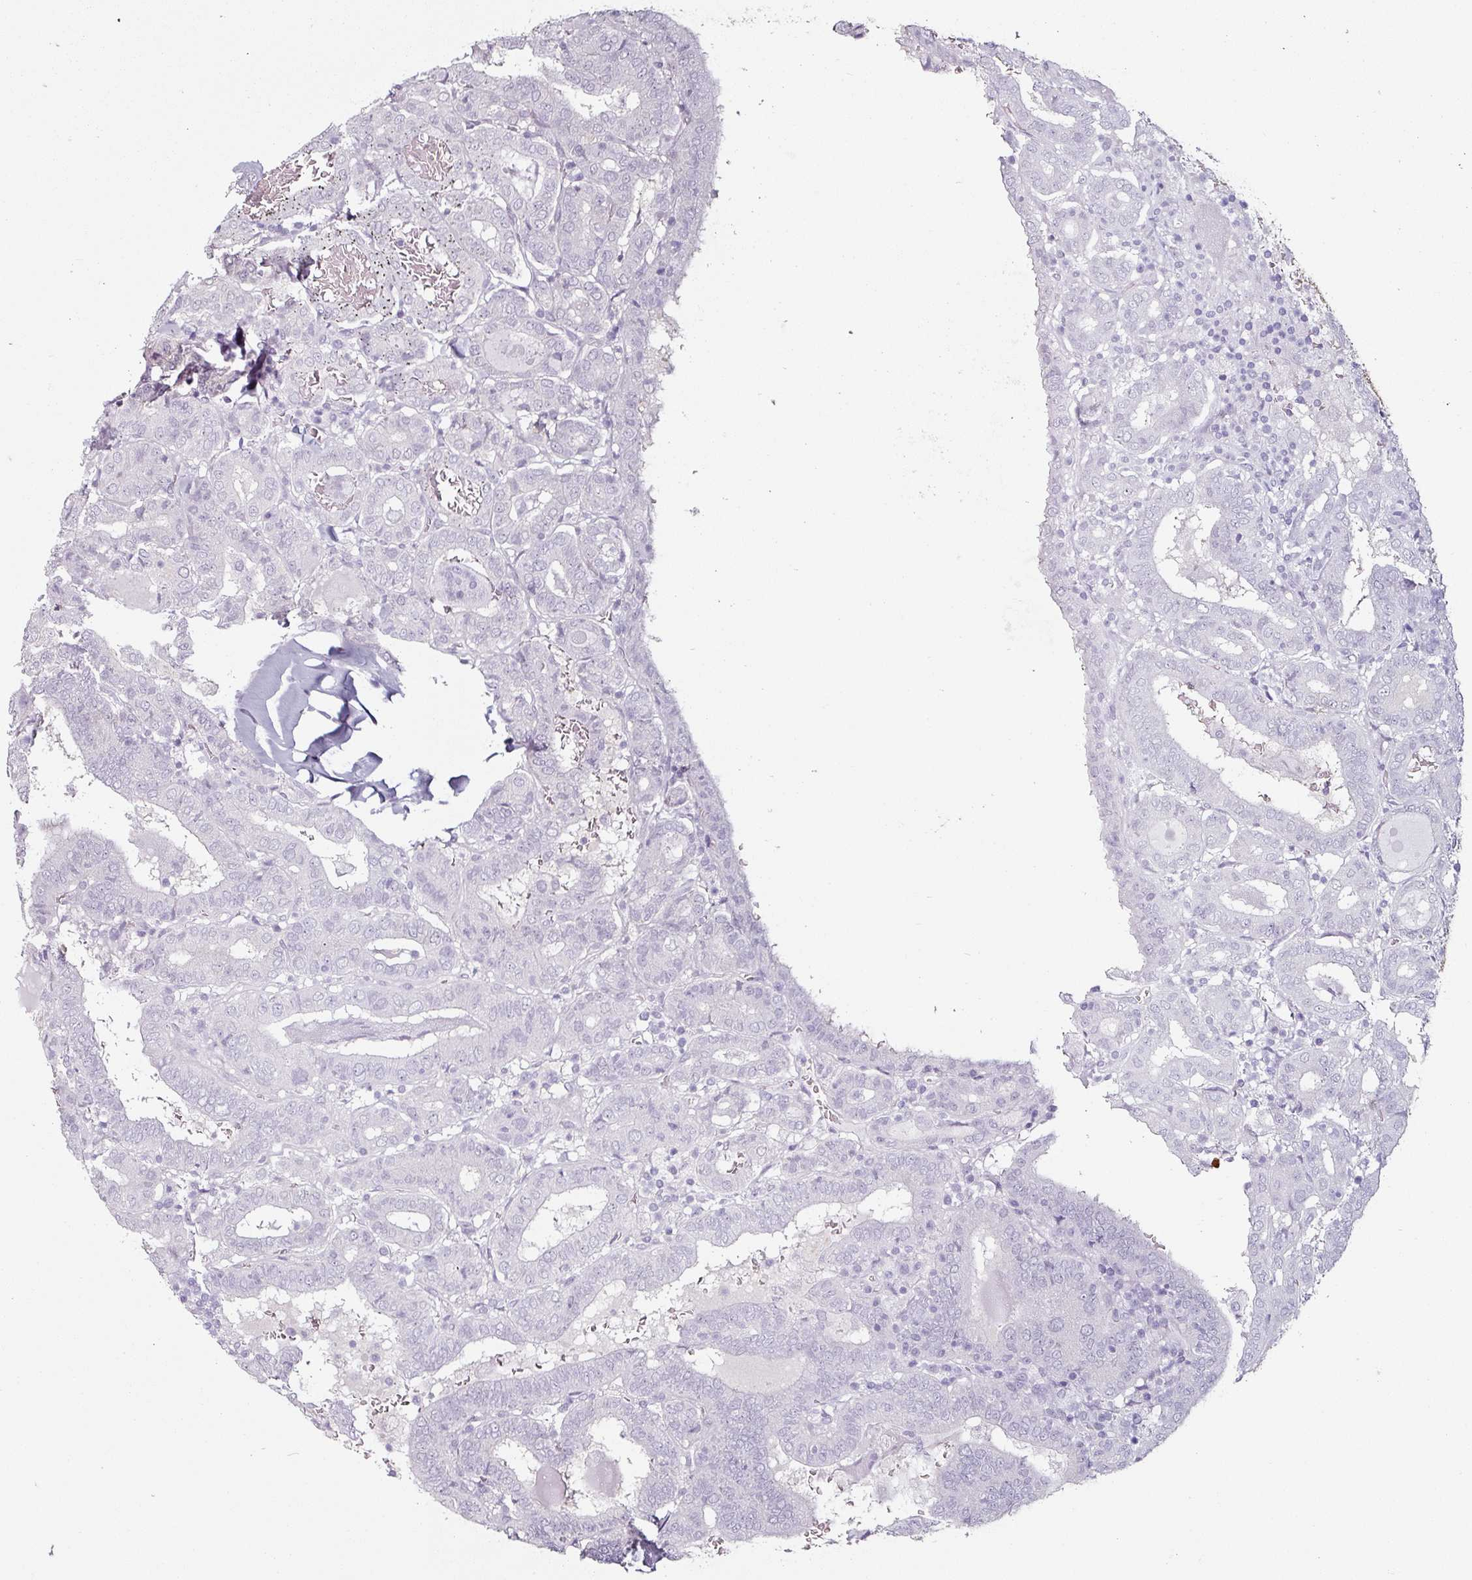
{"staining": {"intensity": "negative", "quantity": "none", "location": "none"}, "tissue": "thyroid cancer", "cell_type": "Tumor cells", "image_type": "cancer", "snomed": [{"axis": "morphology", "description": "Papillary adenocarcinoma, NOS"}, {"axis": "topography", "description": "Thyroid gland"}], "caption": "This is an immunohistochemistry (IHC) histopathology image of papillary adenocarcinoma (thyroid). There is no expression in tumor cells.", "gene": "CAP2", "patient": {"sex": "female", "age": 72}}